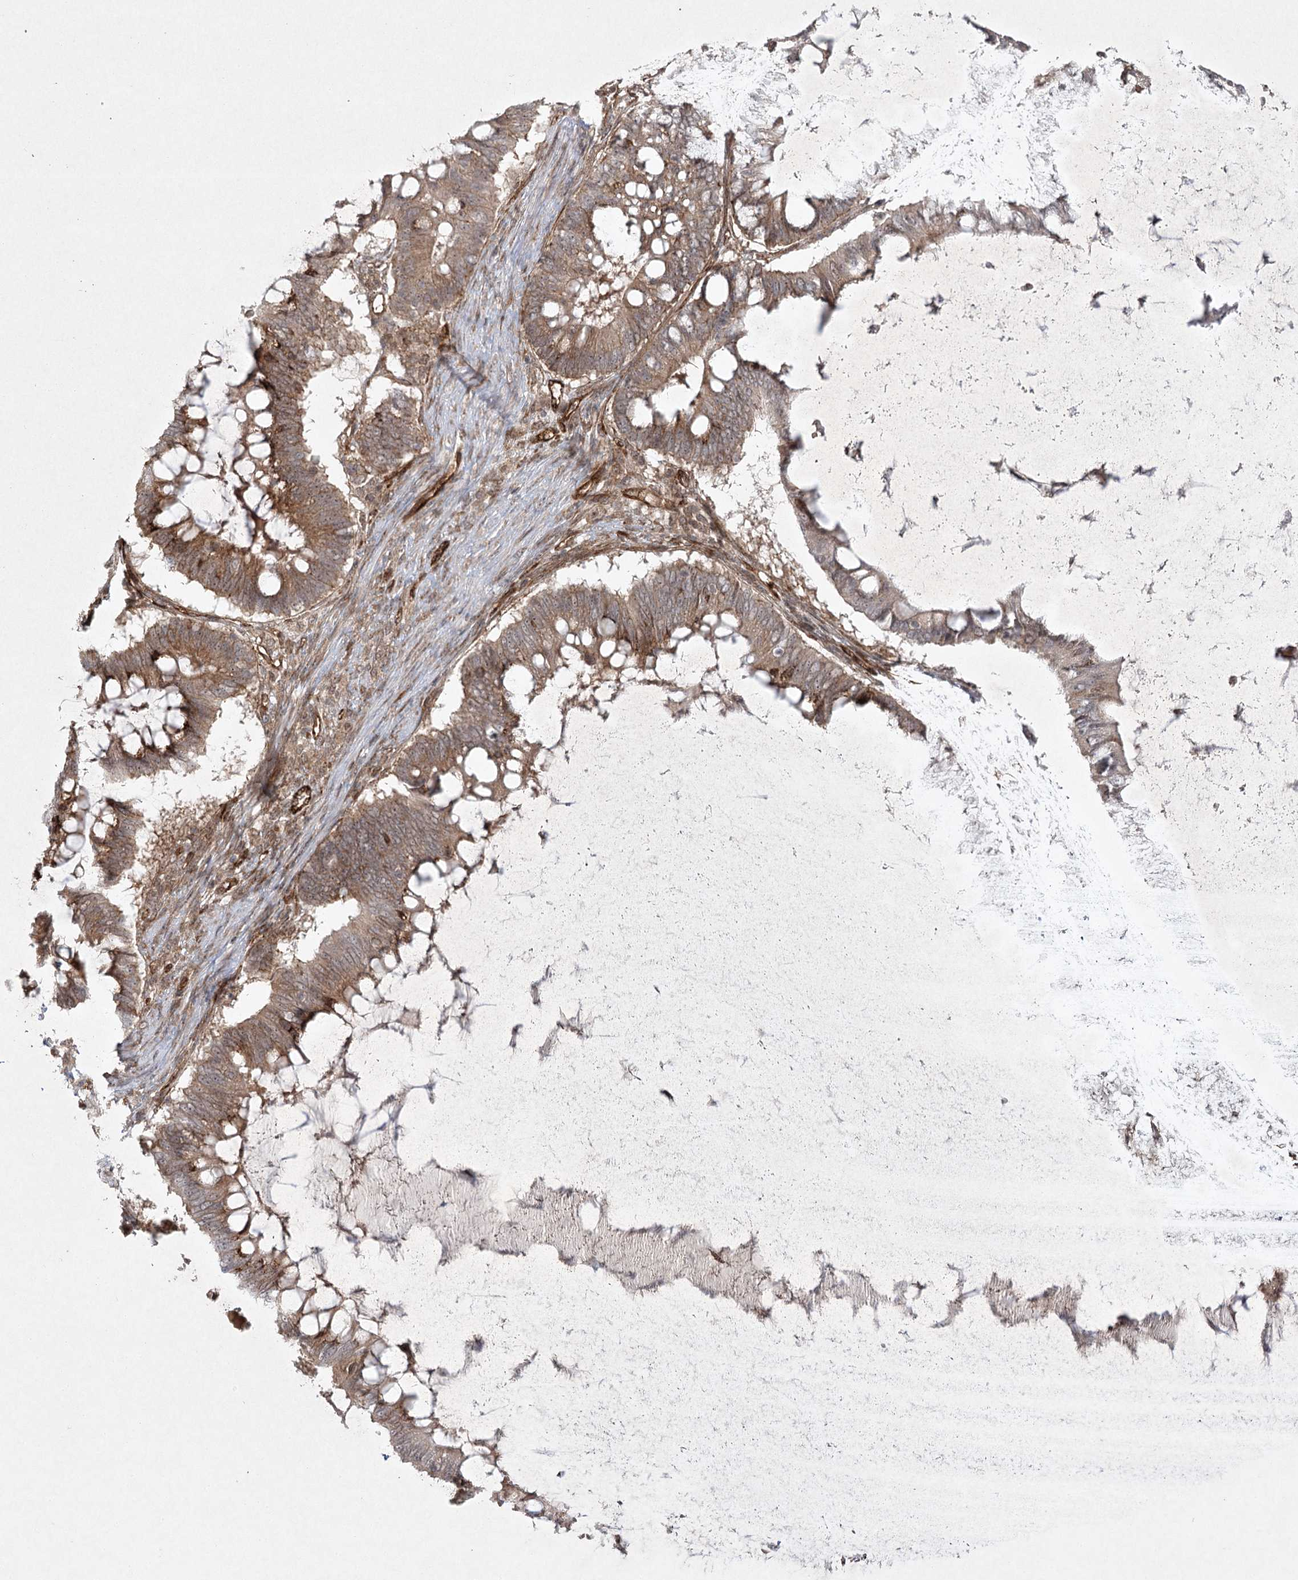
{"staining": {"intensity": "weak", "quantity": ">75%", "location": "cytoplasmic/membranous"}, "tissue": "ovarian cancer", "cell_type": "Tumor cells", "image_type": "cancer", "snomed": [{"axis": "morphology", "description": "Cystadenocarcinoma, mucinous, NOS"}, {"axis": "topography", "description": "Ovary"}], "caption": "Protein staining of ovarian cancer (mucinous cystadenocarcinoma) tissue exhibits weak cytoplasmic/membranous expression in approximately >75% of tumor cells.", "gene": "ARHGAP31", "patient": {"sex": "female", "age": 61}}